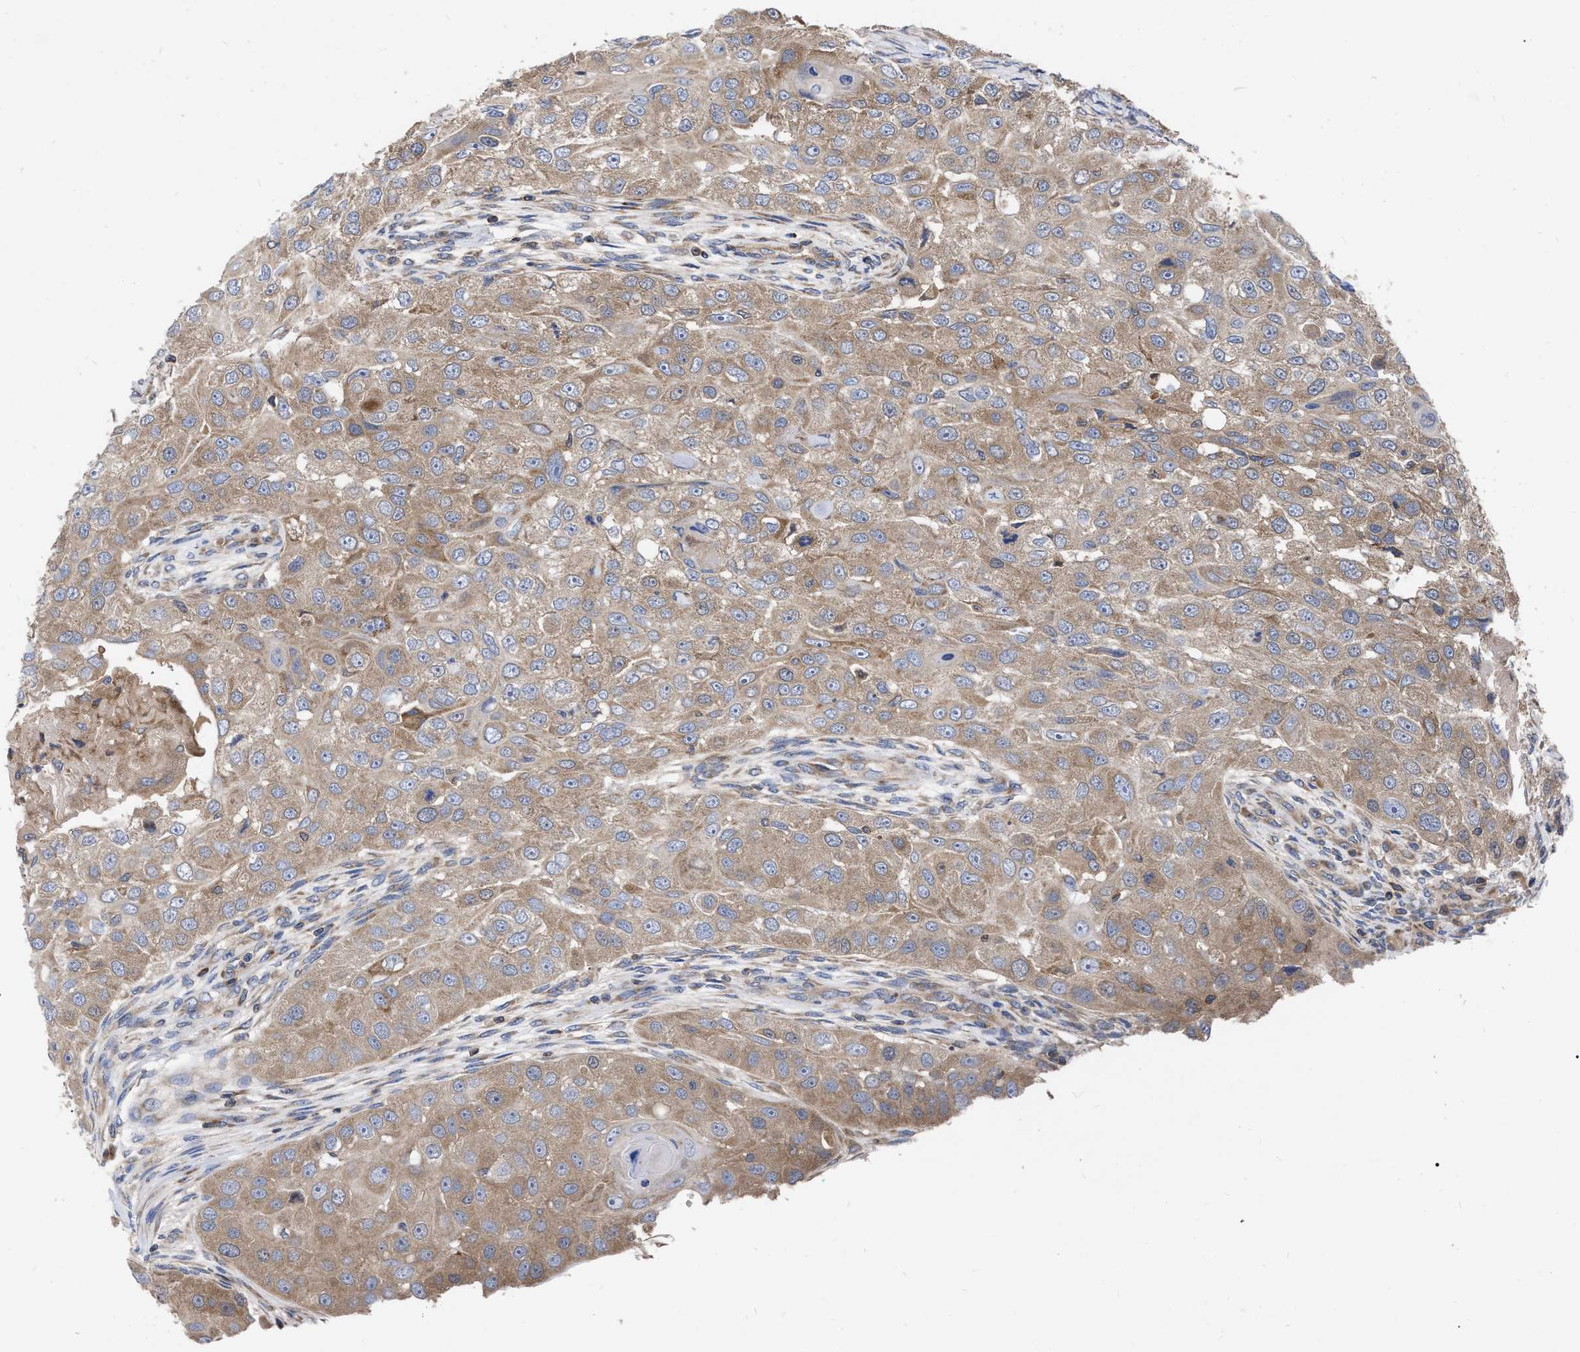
{"staining": {"intensity": "moderate", "quantity": ">75%", "location": "cytoplasmic/membranous"}, "tissue": "head and neck cancer", "cell_type": "Tumor cells", "image_type": "cancer", "snomed": [{"axis": "morphology", "description": "Normal tissue, NOS"}, {"axis": "morphology", "description": "Squamous cell carcinoma, NOS"}, {"axis": "topography", "description": "Skeletal muscle"}, {"axis": "topography", "description": "Head-Neck"}], "caption": "There is medium levels of moderate cytoplasmic/membranous expression in tumor cells of head and neck squamous cell carcinoma, as demonstrated by immunohistochemical staining (brown color).", "gene": "CDKN2C", "patient": {"sex": "male", "age": 51}}